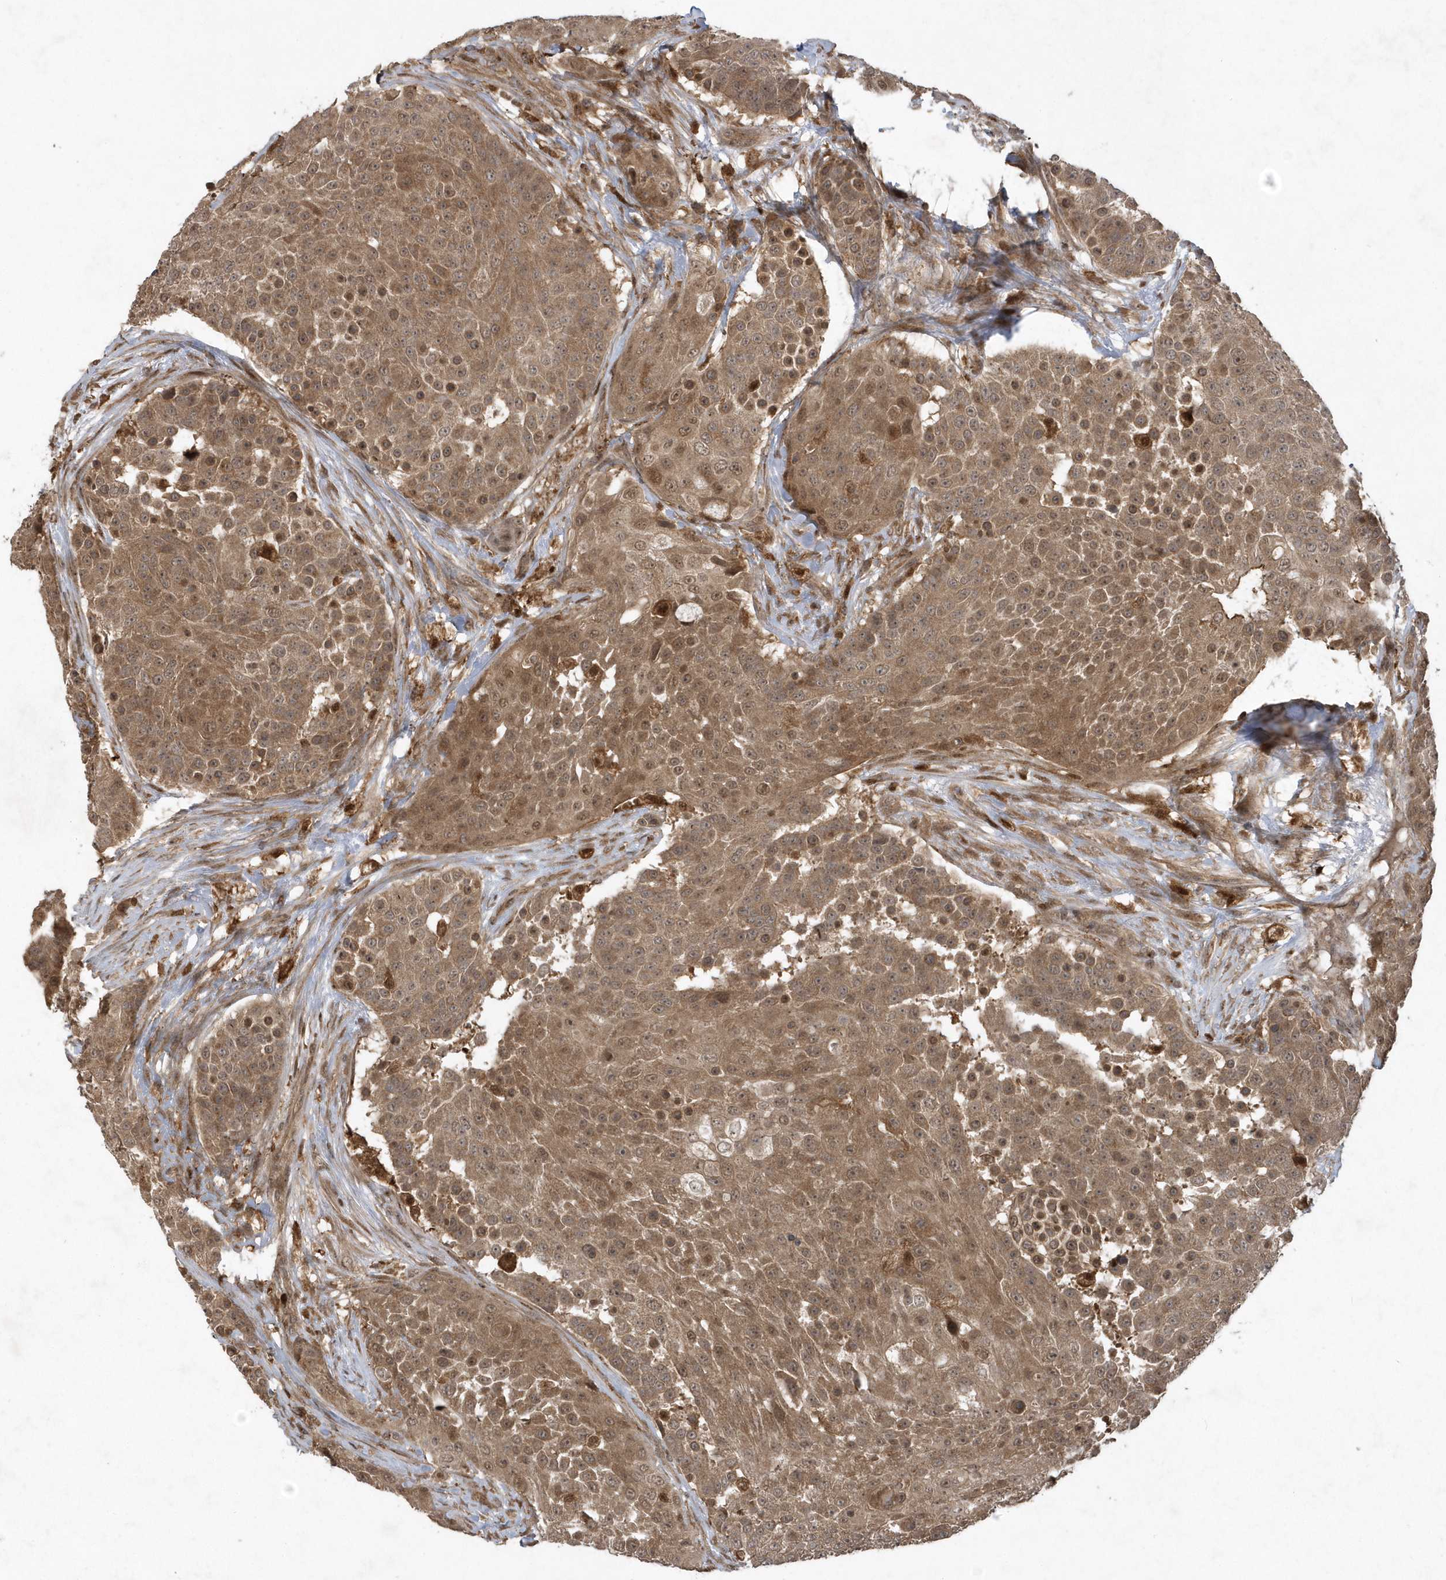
{"staining": {"intensity": "moderate", "quantity": ">75%", "location": "cytoplasmic/membranous,nuclear"}, "tissue": "urothelial cancer", "cell_type": "Tumor cells", "image_type": "cancer", "snomed": [{"axis": "morphology", "description": "Urothelial carcinoma, High grade"}, {"axis": "topography", "description": "Urinary bladder"}], "caption": "Protein staining reveals moderate cytoplasmic/membranous and nuclear positivity in about >75% of tumor cells in high-grade urothelial carcinoma.", "gene": "LACC1", "patient": {"sex": "female", "age": 63}}